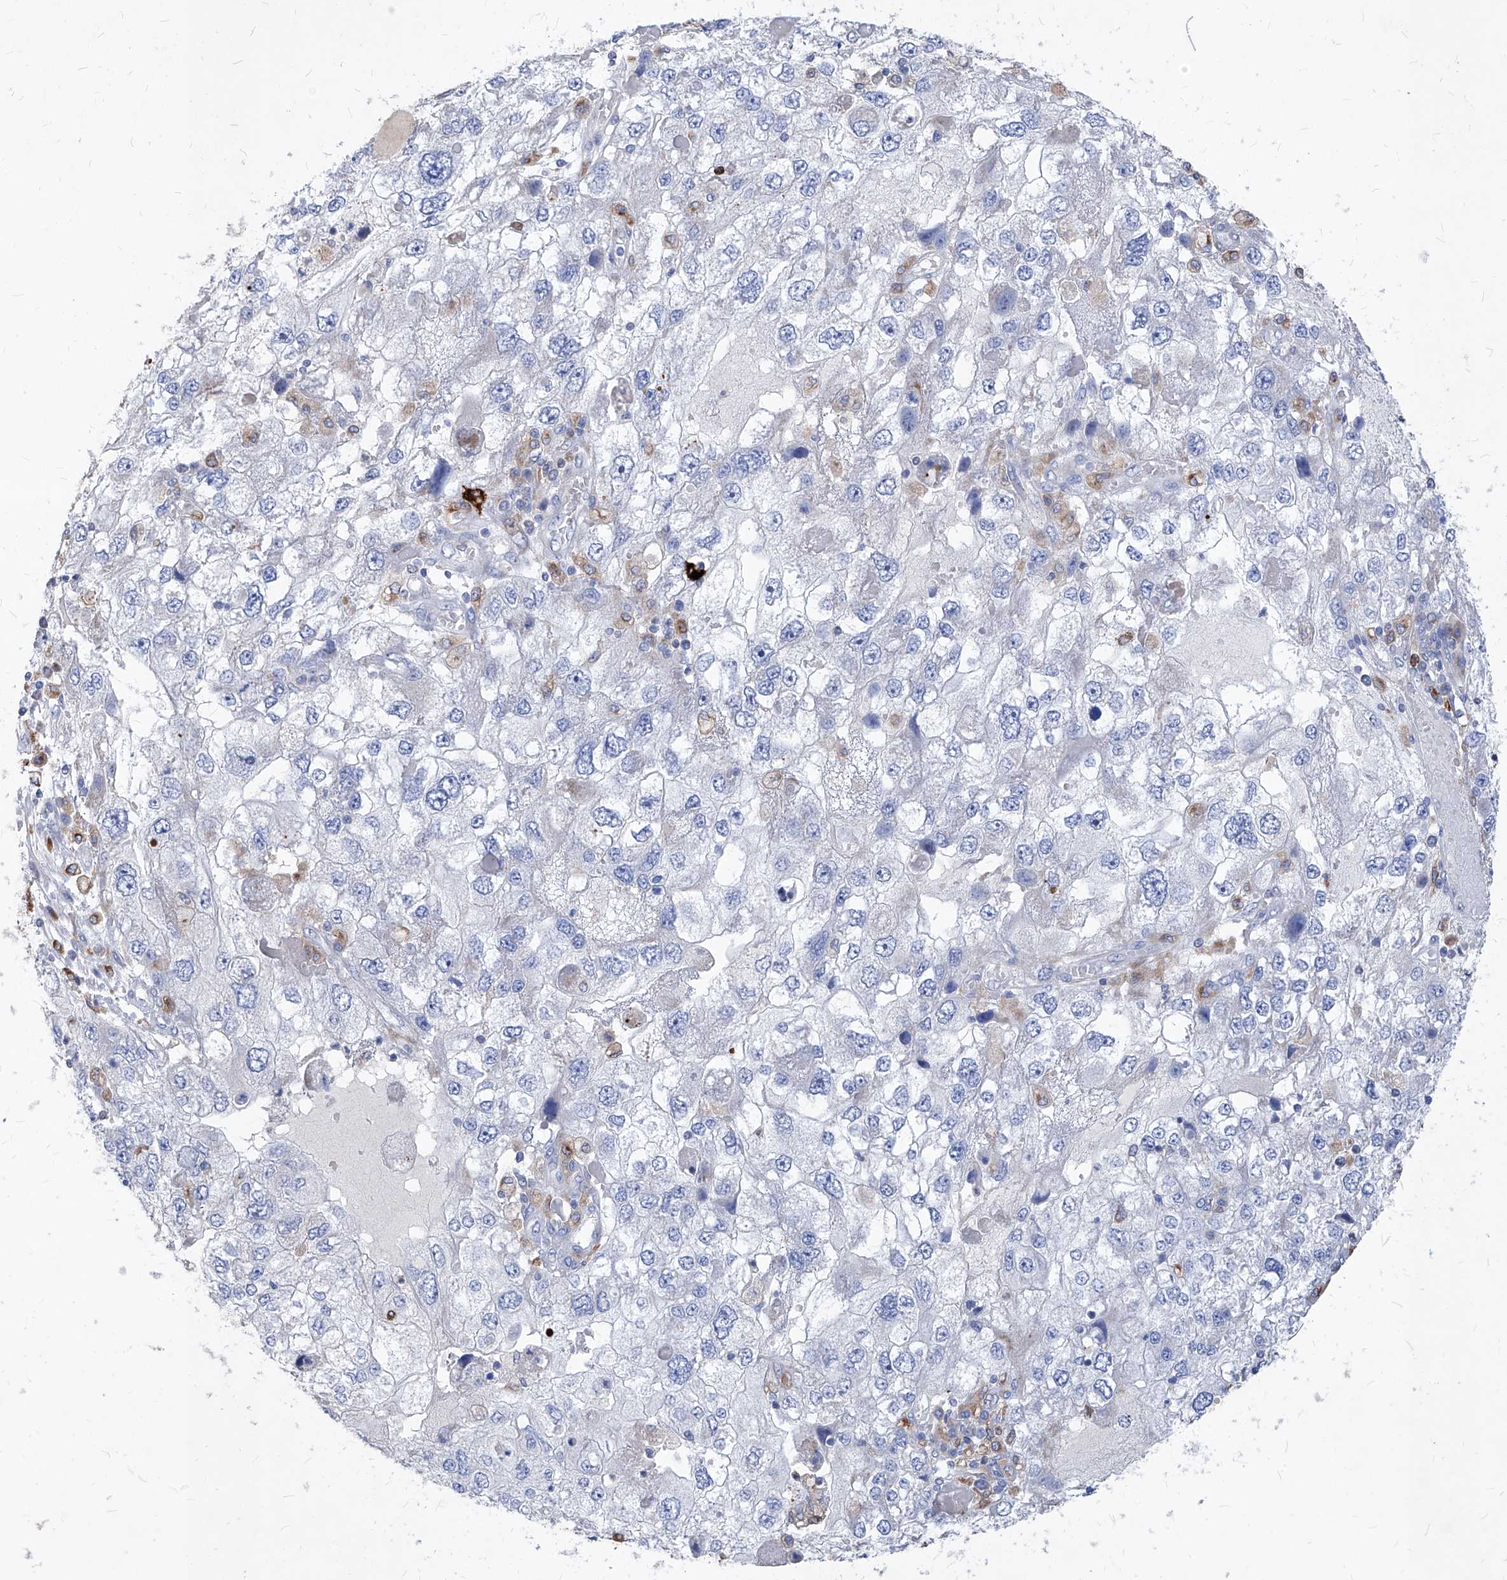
{"staining": {"intensity": "negative", "quantity": "none", "location": "none"}, "tissue": "endometrial cancer", "cell_type": "Tumor cells", "image_type": "cancer", "snomed": [{"axis": "morphology", "description": "Adenocarcinoma, NOS"}, {"axis": "topography", "description": "Endometrium"}], "caption": "The immunohistochemistry photomicrograph has no significant staining in tumor cells of endometrial cancer (adenocarcinoma) tissue.", "gene": "UBOX5", "patient": {"sex": "female", "age": 49}}